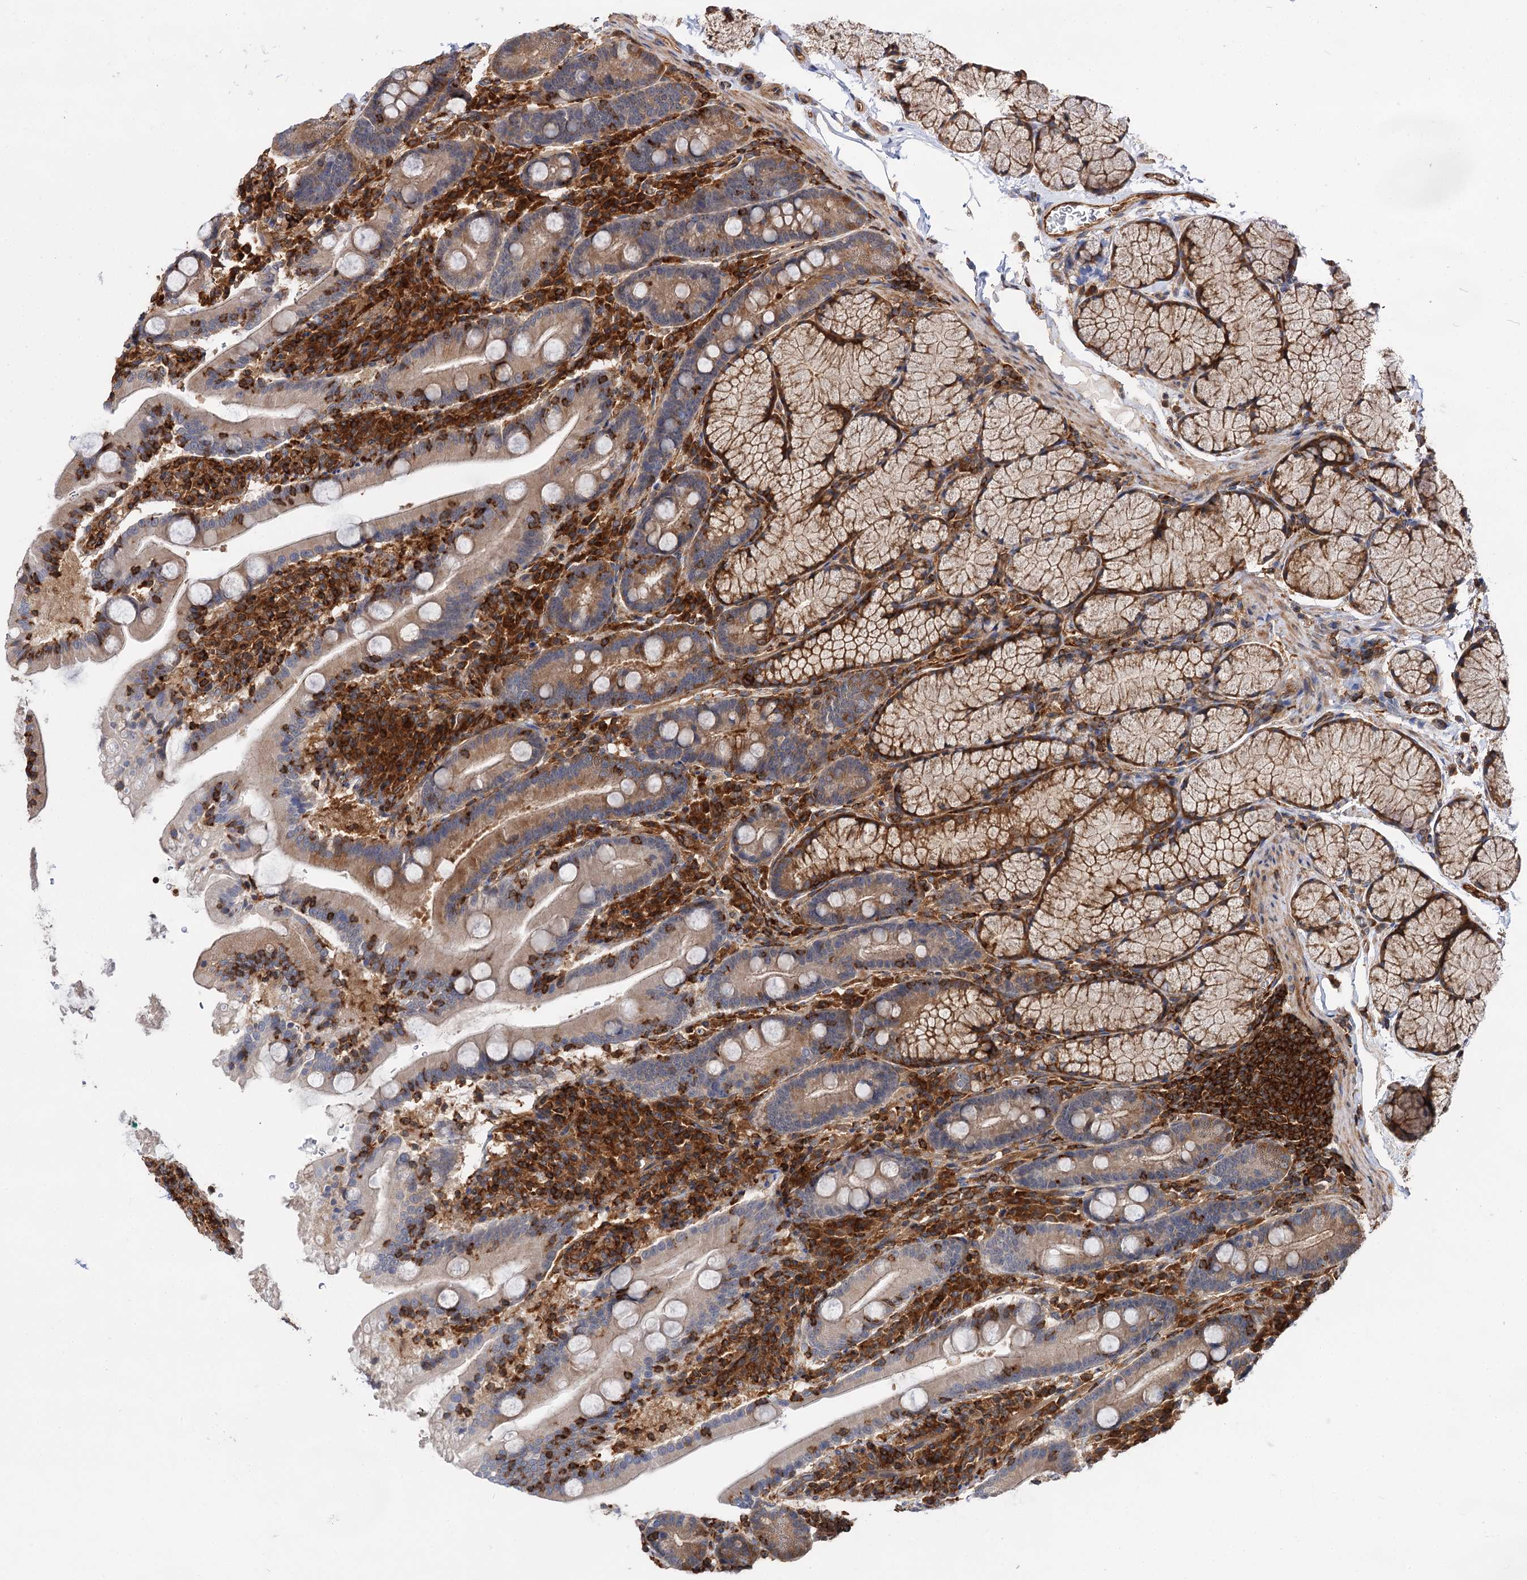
{"staining": {"intensity": "moderate", "quantity": "<25%", "location": "cytoplasmic/membranous"}, "tissue": "duodenum", "cell_type": "Glandular cells", "image_type": "normal", "snomed": [{"axis": "morphology", "description": "Normal tissue, NOS"}, {"axis": "topography", "description": "Duodenum"}], "caption": "A high-resolution micrograph shows IHC staining of normal duodenum, which exhibits moderate cytoplasmic/membranous positivity in approximately <25% of glandular cells. (Brightfield microscopy of DAB IHC at high magnification).", "gene": "PACS1", "patient": {"sex": "male", "age": 35}}